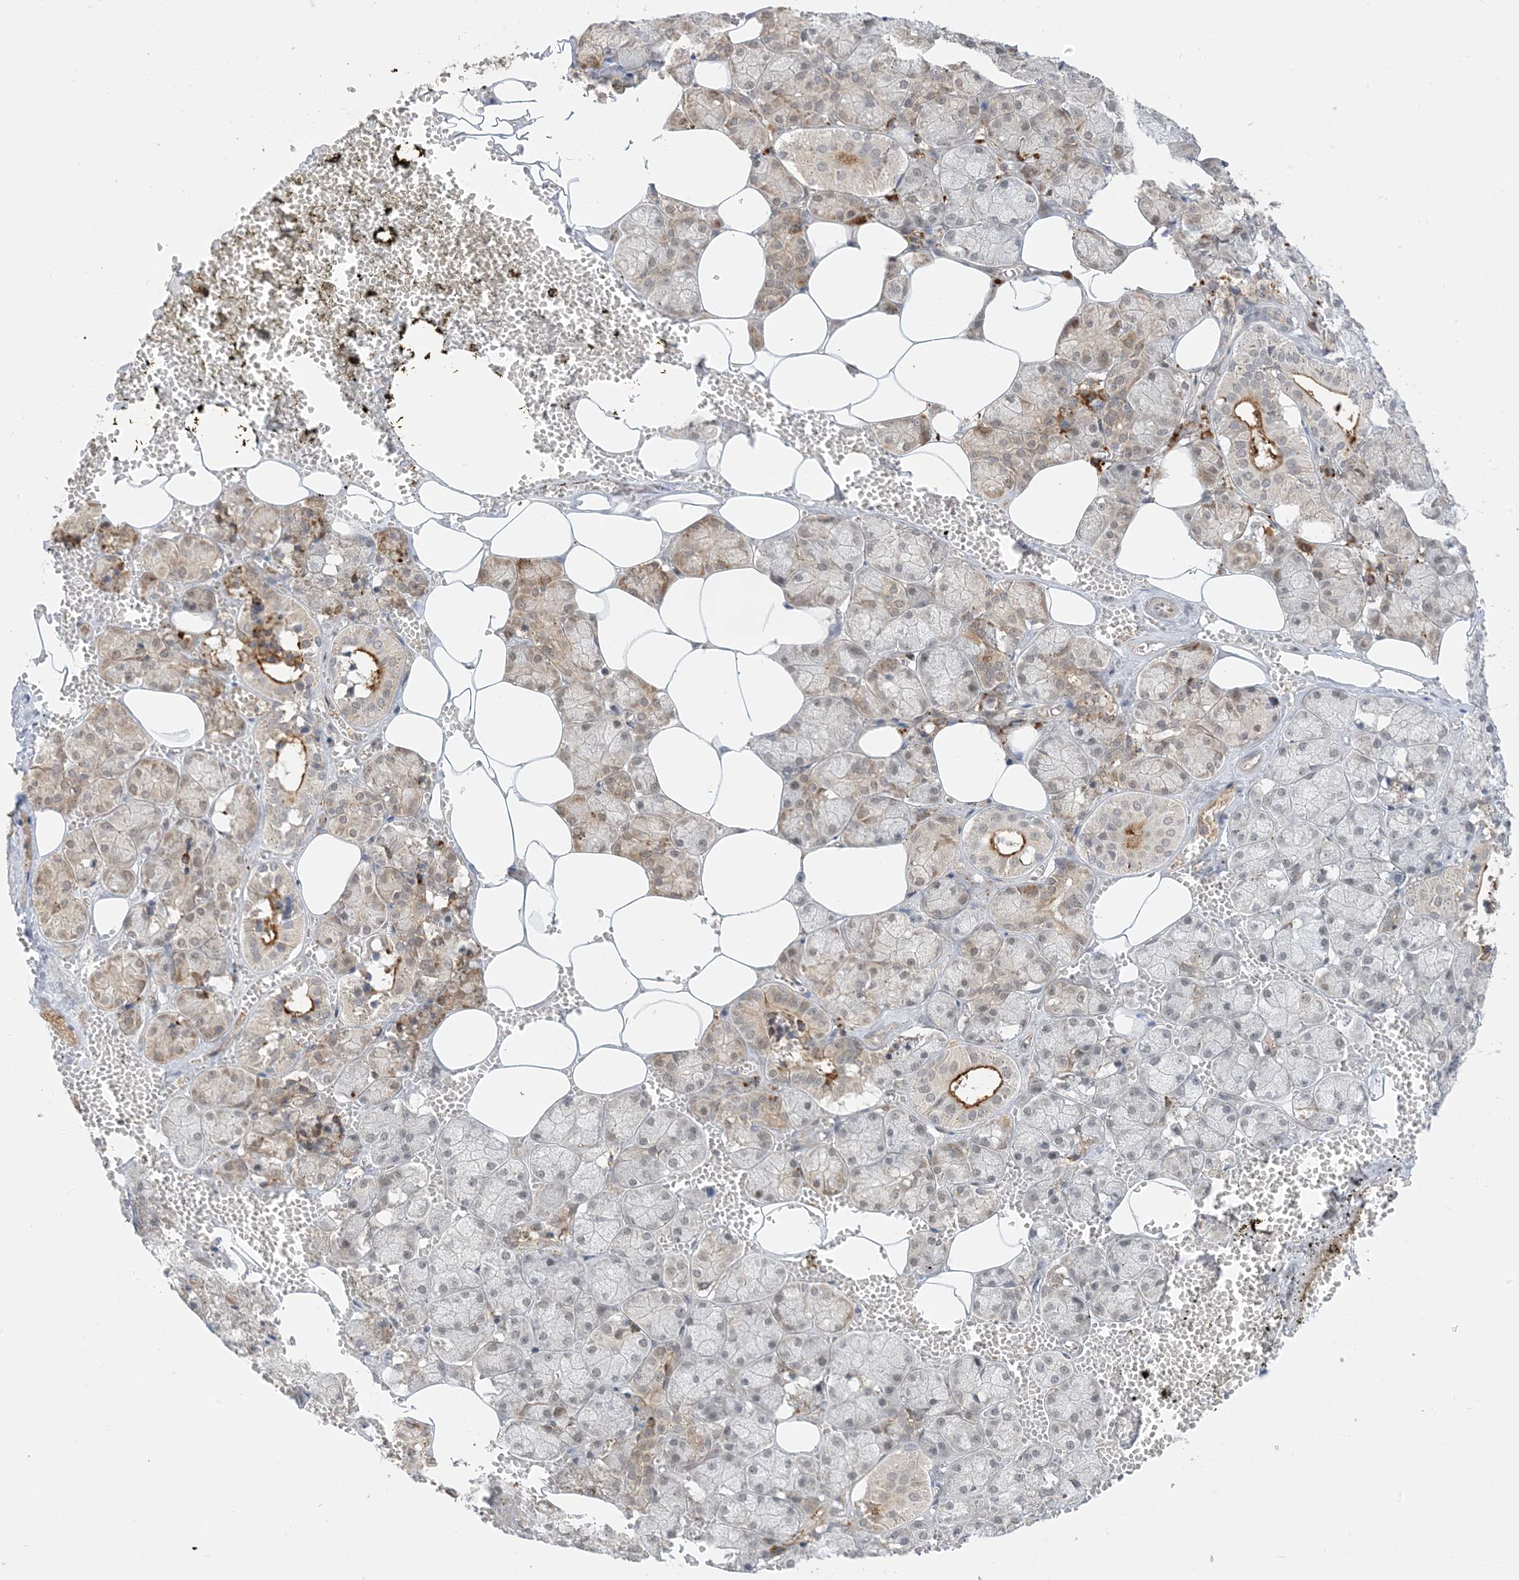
{"staining": {"intensity": "moderate", "quantity": "25%-75%", "location": "cytoplasmic/membranous"}, "tissue": "salivary gland", "cell_type": "Glandular cells", "image_type": "normal", "snomed": [{"axis": "morphology", "description": "Normal tissue, NOS"}, {"axis": "topography", "description": "Salivary gland"}], "caption": "Protein staining of normal salivary gland exhibits moderate cytoplasmic/membranous staining in approximately 25%-75% of glandular cells. The staining was performed using DAB (3,3'-diaminobenzidine) to visualize the protein expression in brown, while the nuclei were stained in blue with hematoxylin (Magnification: 20x).", "gene": "METTL21A", "patient": {"sex": "male", "age": 62}}